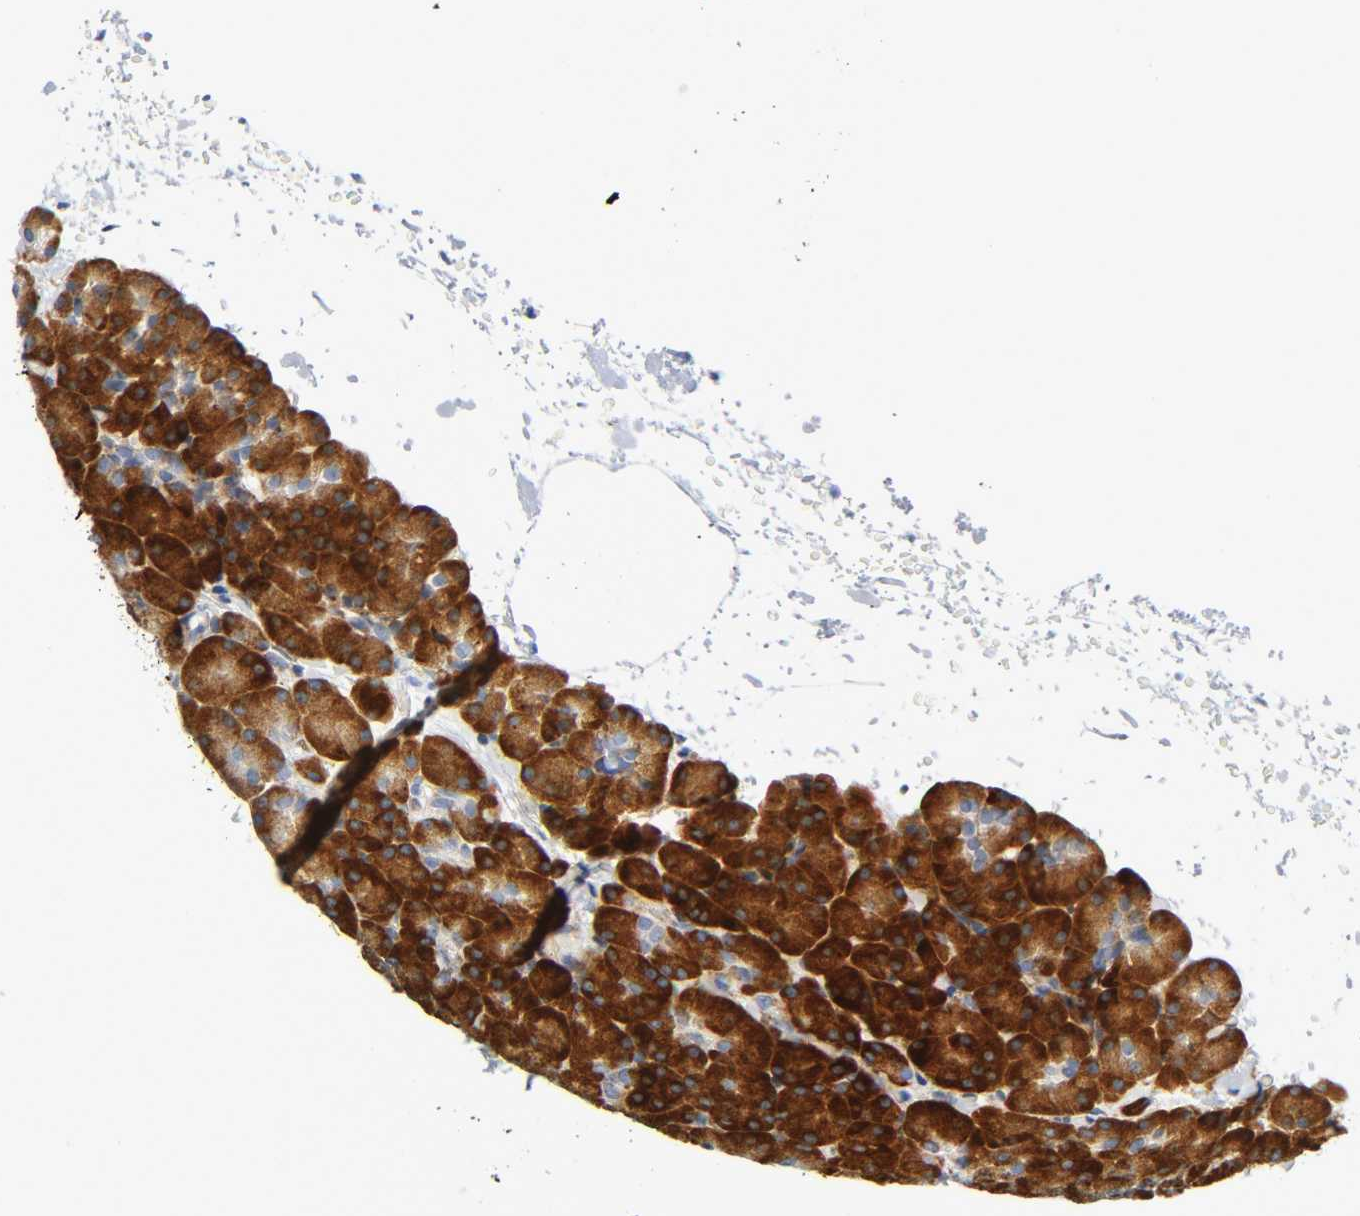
{"staining": {"intensity": "strong", "quantity": ">75%", "location": "cytoplasmic/membranous"}, "tissue": "pancreas", "cell_type": "Exocrine glandular cells", "image_type": "normal", "snomed": [{"axis": "morphology", "description": "Normal tissue, NOS"}, {"axis": "topography", "description": "Pancreas"}], "caption": "Immunohistochemistry (IHC) (DAB (3,3'-diaminobenzidine)) staining of normal human pancreas demonstrates strong cytoplasmic/membranous protein positivity in approximately >75% of exocrine glandular cells.", "gene": "REL", "patient": {"sex": "female", "age": 43}}